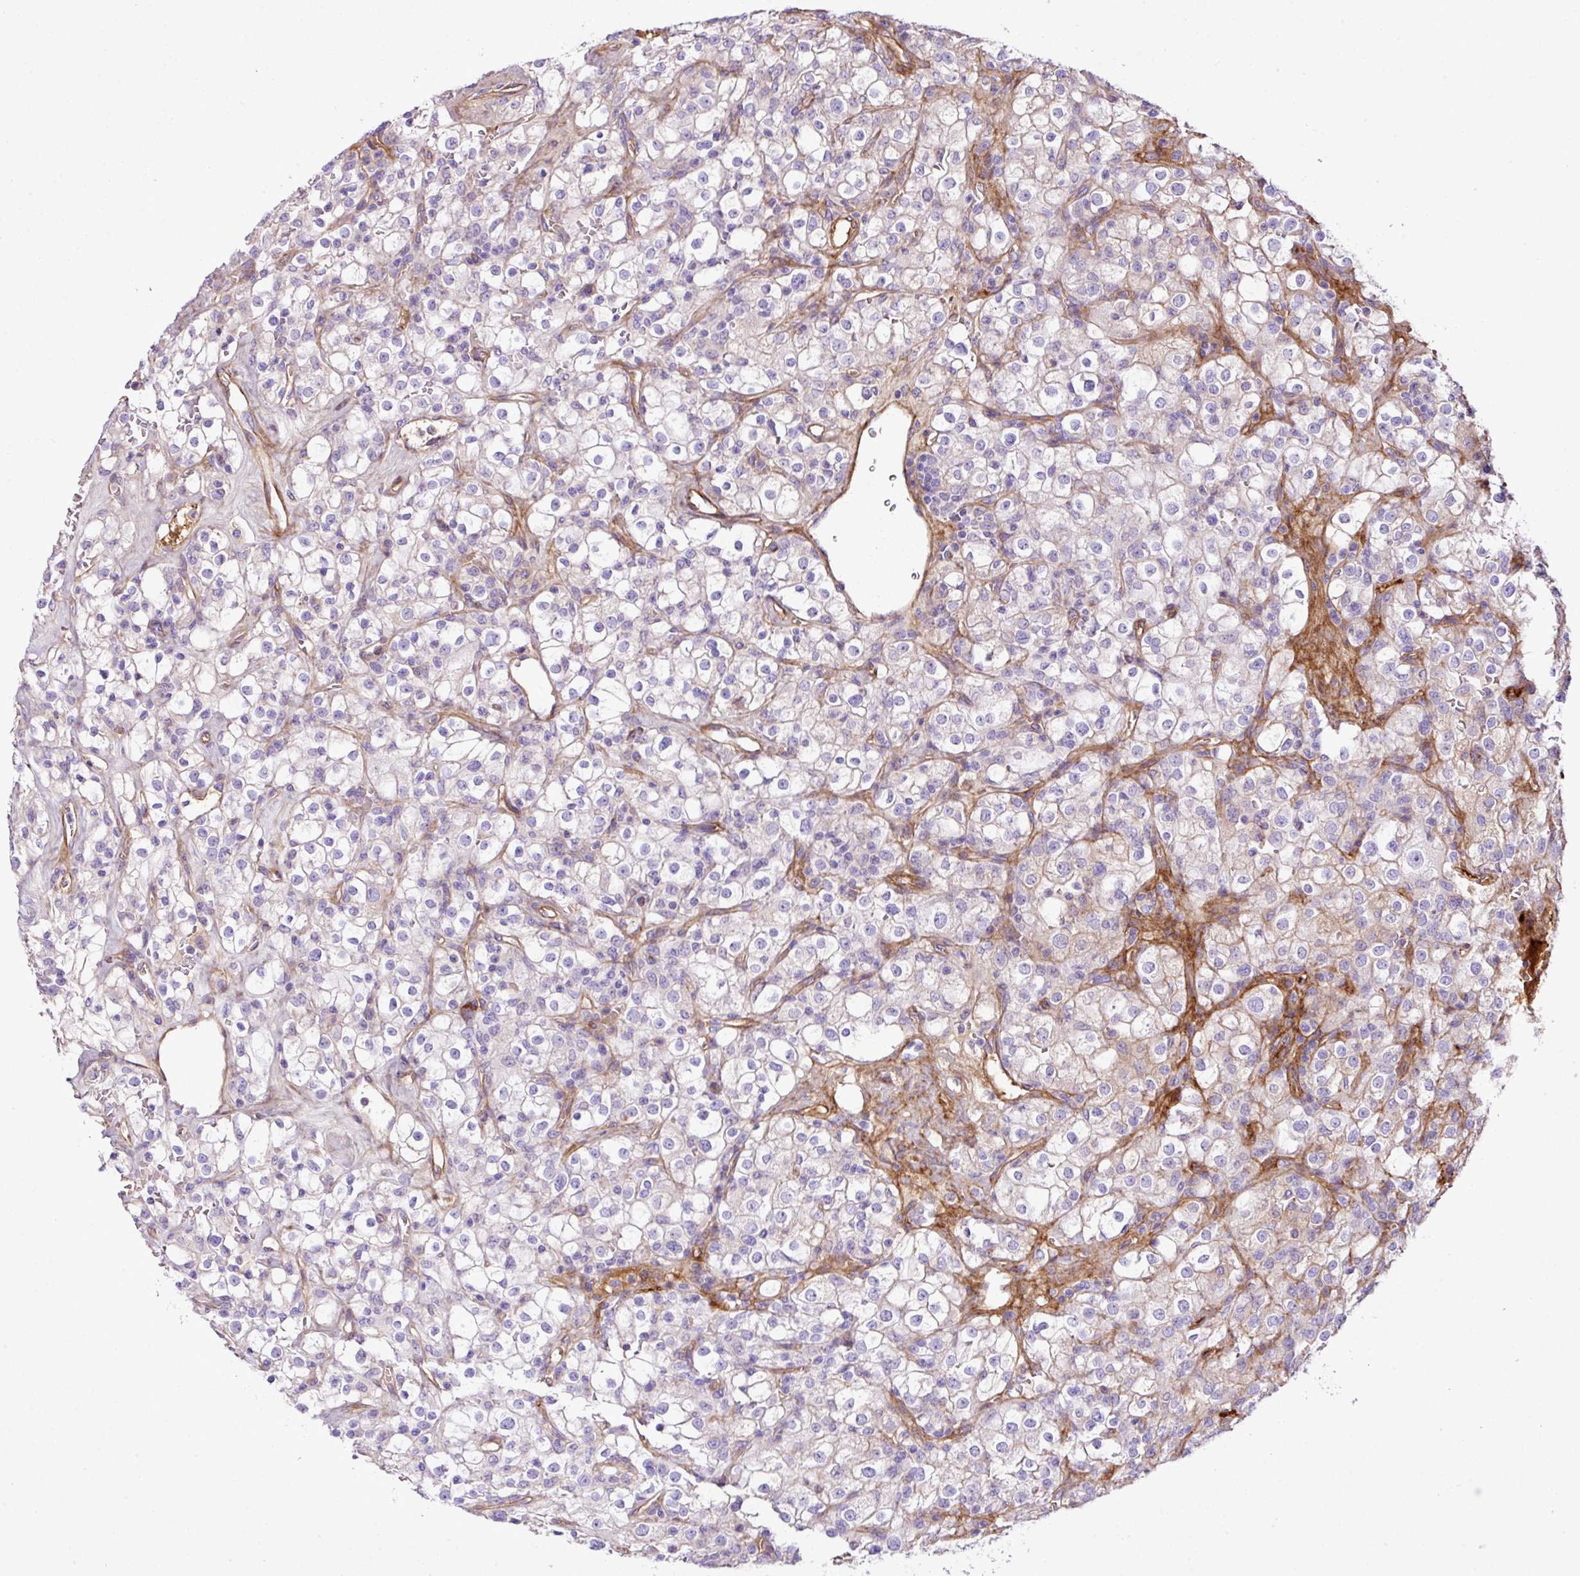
{"staining": {"intensity": "negative", "quantity": "none", "location": "none"}, "tissue": "renal cancer", "cell_type": "Tumor cells", "image_type": "cancer", "snomed": [{"axis": "morphology", "description": "Adenocarcinoma, NOS"}, {"axis": "topography", "description": "Kidney"}], "caption": "The photomicrograph displays no staining of tumor cells in adenocarcinoma (renal).", "gene": "CTXN2", "patient": {"sex": "female", "age": 74}}